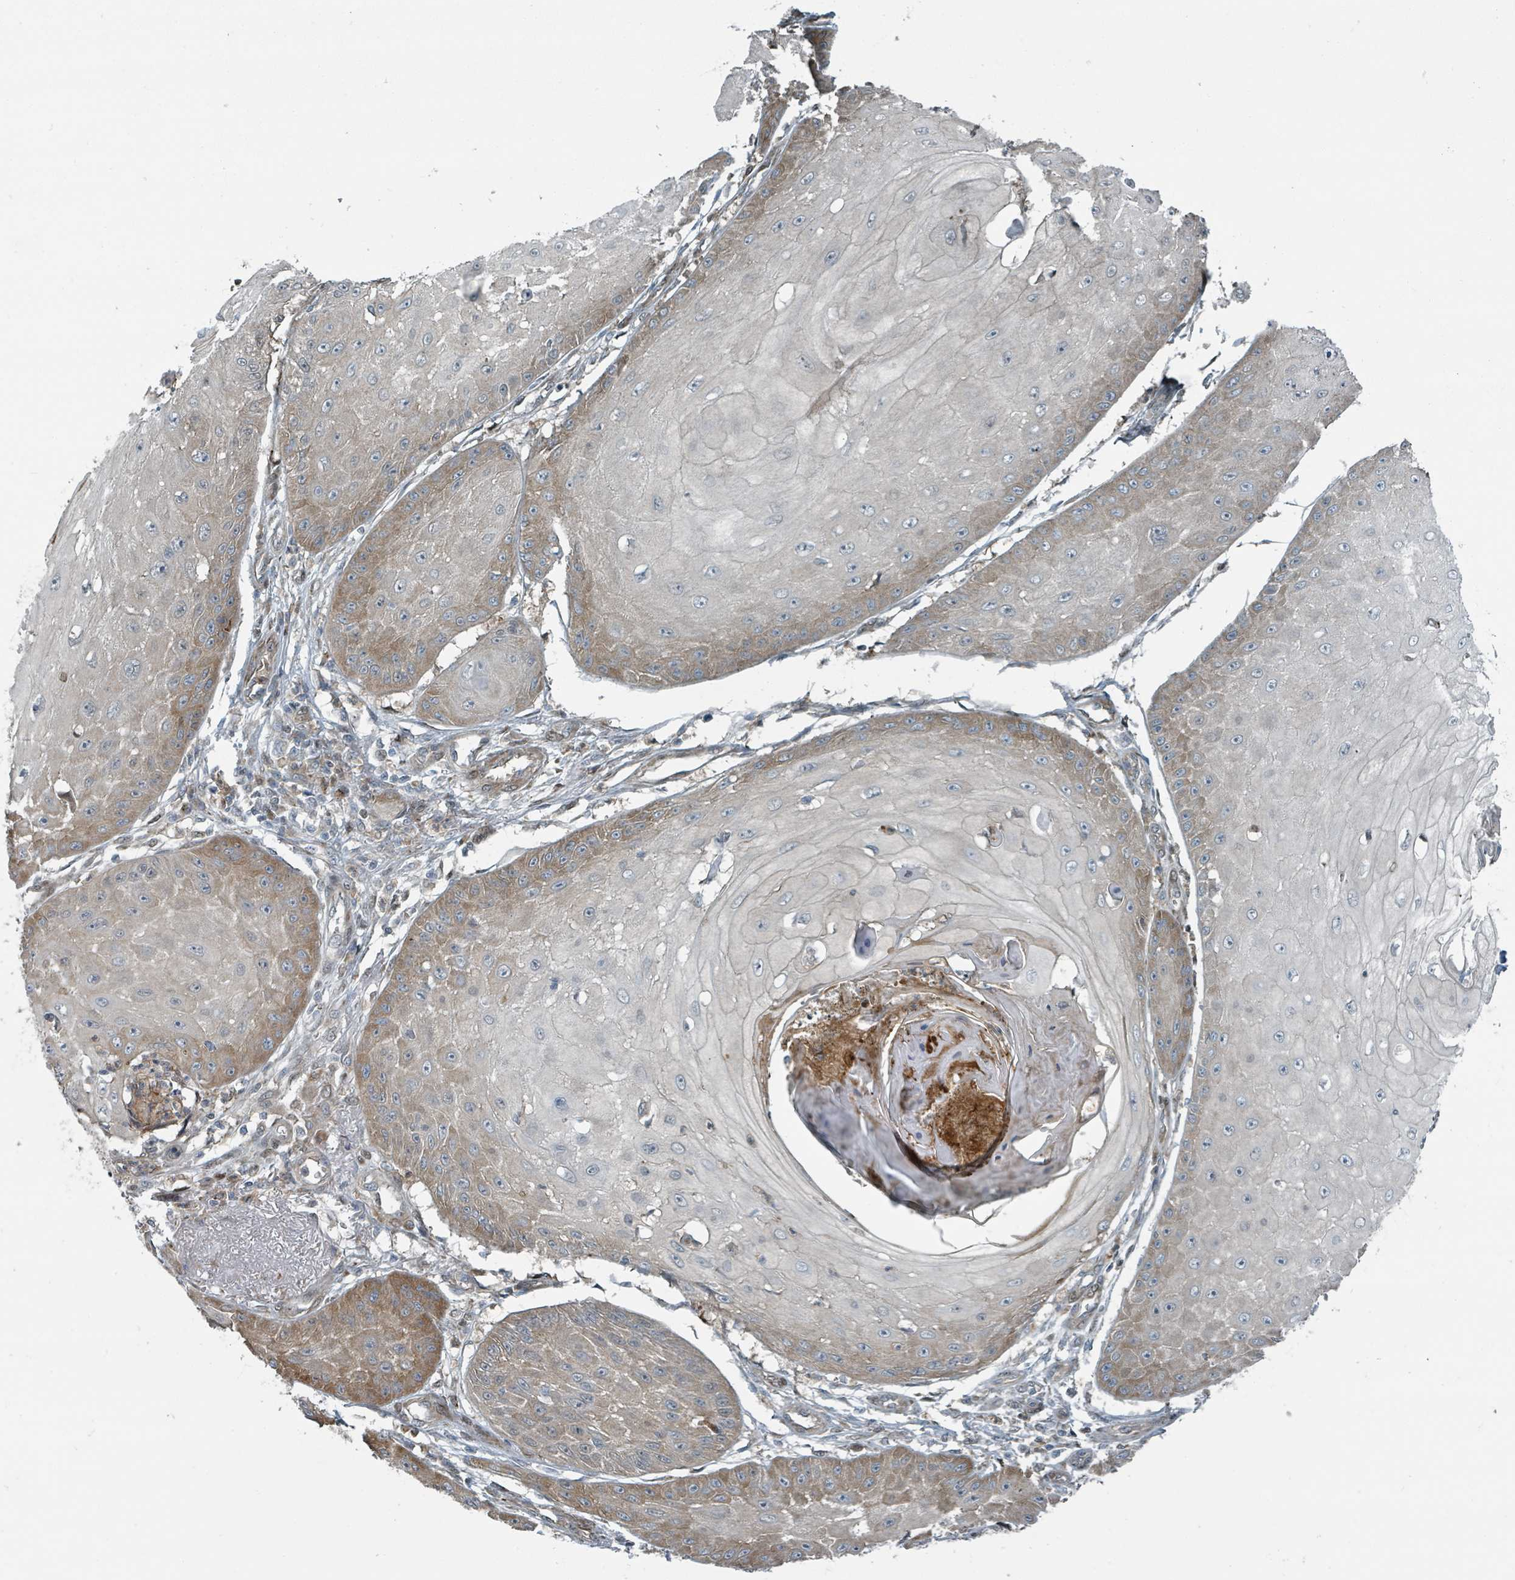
{"staining": {"intensity": "moderate", "quantity": "<25%", "location": "cytoplasmic/membranous"}, "tissue": "skin cancer", "cell_type": "Tumor cells", "image_type": "cancer", "snomed": [{"axis": "morphology", "description": "Squamous cell carcinoma, NOS"}, {"axis": "topography", "description": "Skin"}], "caption": "IHC photomicrograph of neoplastic tissue: human skin cancer (squamous cell carcinoma) stained using immunohistochemistry displays low levels of moderate protein expression localized specifically in the cytoplasmic/membranous of tumor cells, appearing as a cytoplasmic/membranous brown color.", "gene": "RHPN2", "patient": {"sex": "male", "age": 70}}